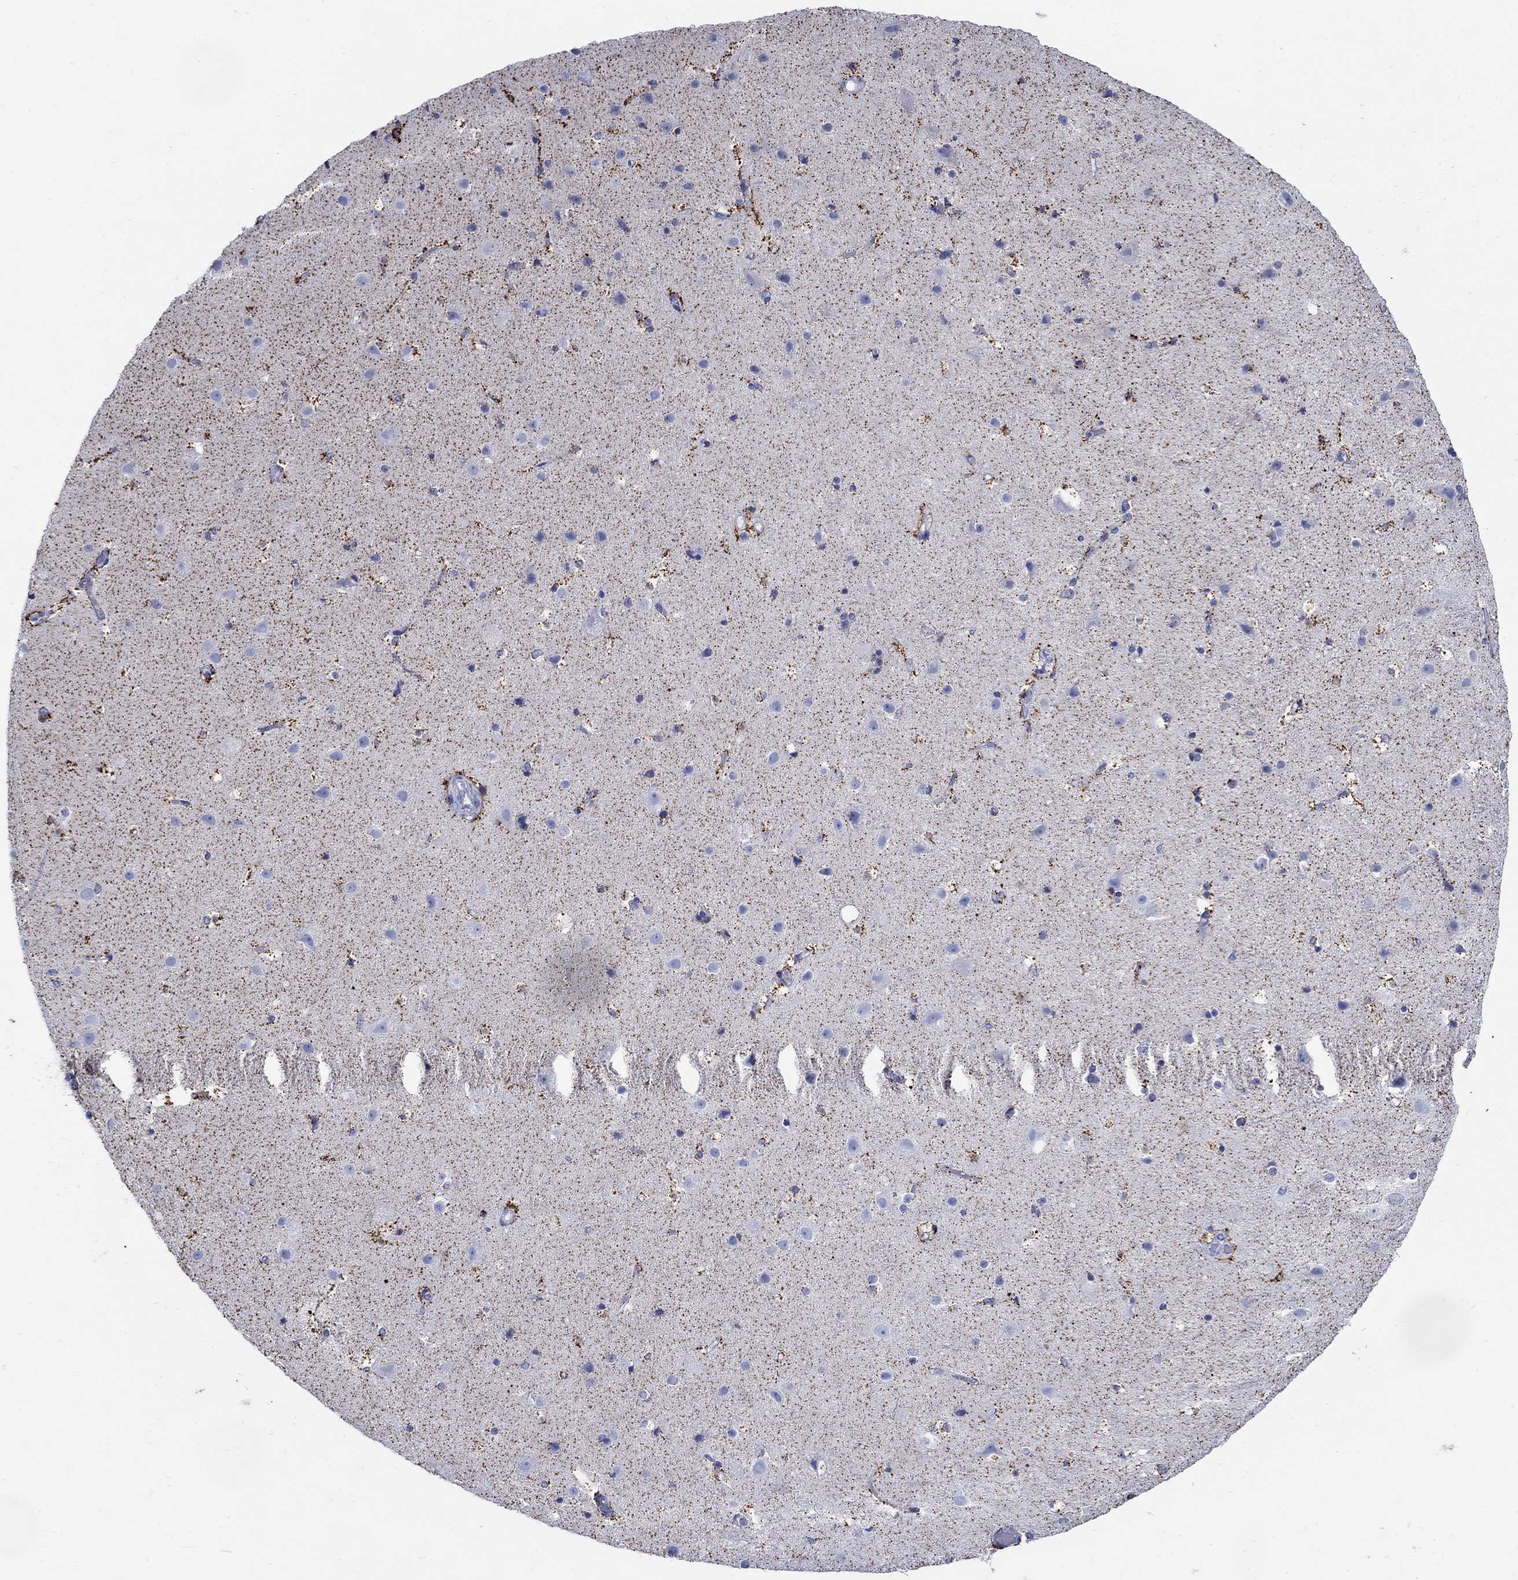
{"staining": {"intensity": "strong", "quantity": "25%-75%", "location": "cytoplasmic/membranous"}, "tissue": "cerebral cortex", "cell_type": "Endothelial cells", "image_type": "normal", "snomed": [{"axis": "morphology", "description": "Normal tissue, NOS"}, {"axis": "topography", "description": "Cerebral cortex"}], "caption": "This histopathology image displays immunohistochemistry staining of benign human cerebral cortex, with high strong cytoplasmic/membranous staining in about 25%-75% of endothelial cells.", "gene": "ZDHHC14", "patient": {"sex": "female", "age": 52}}